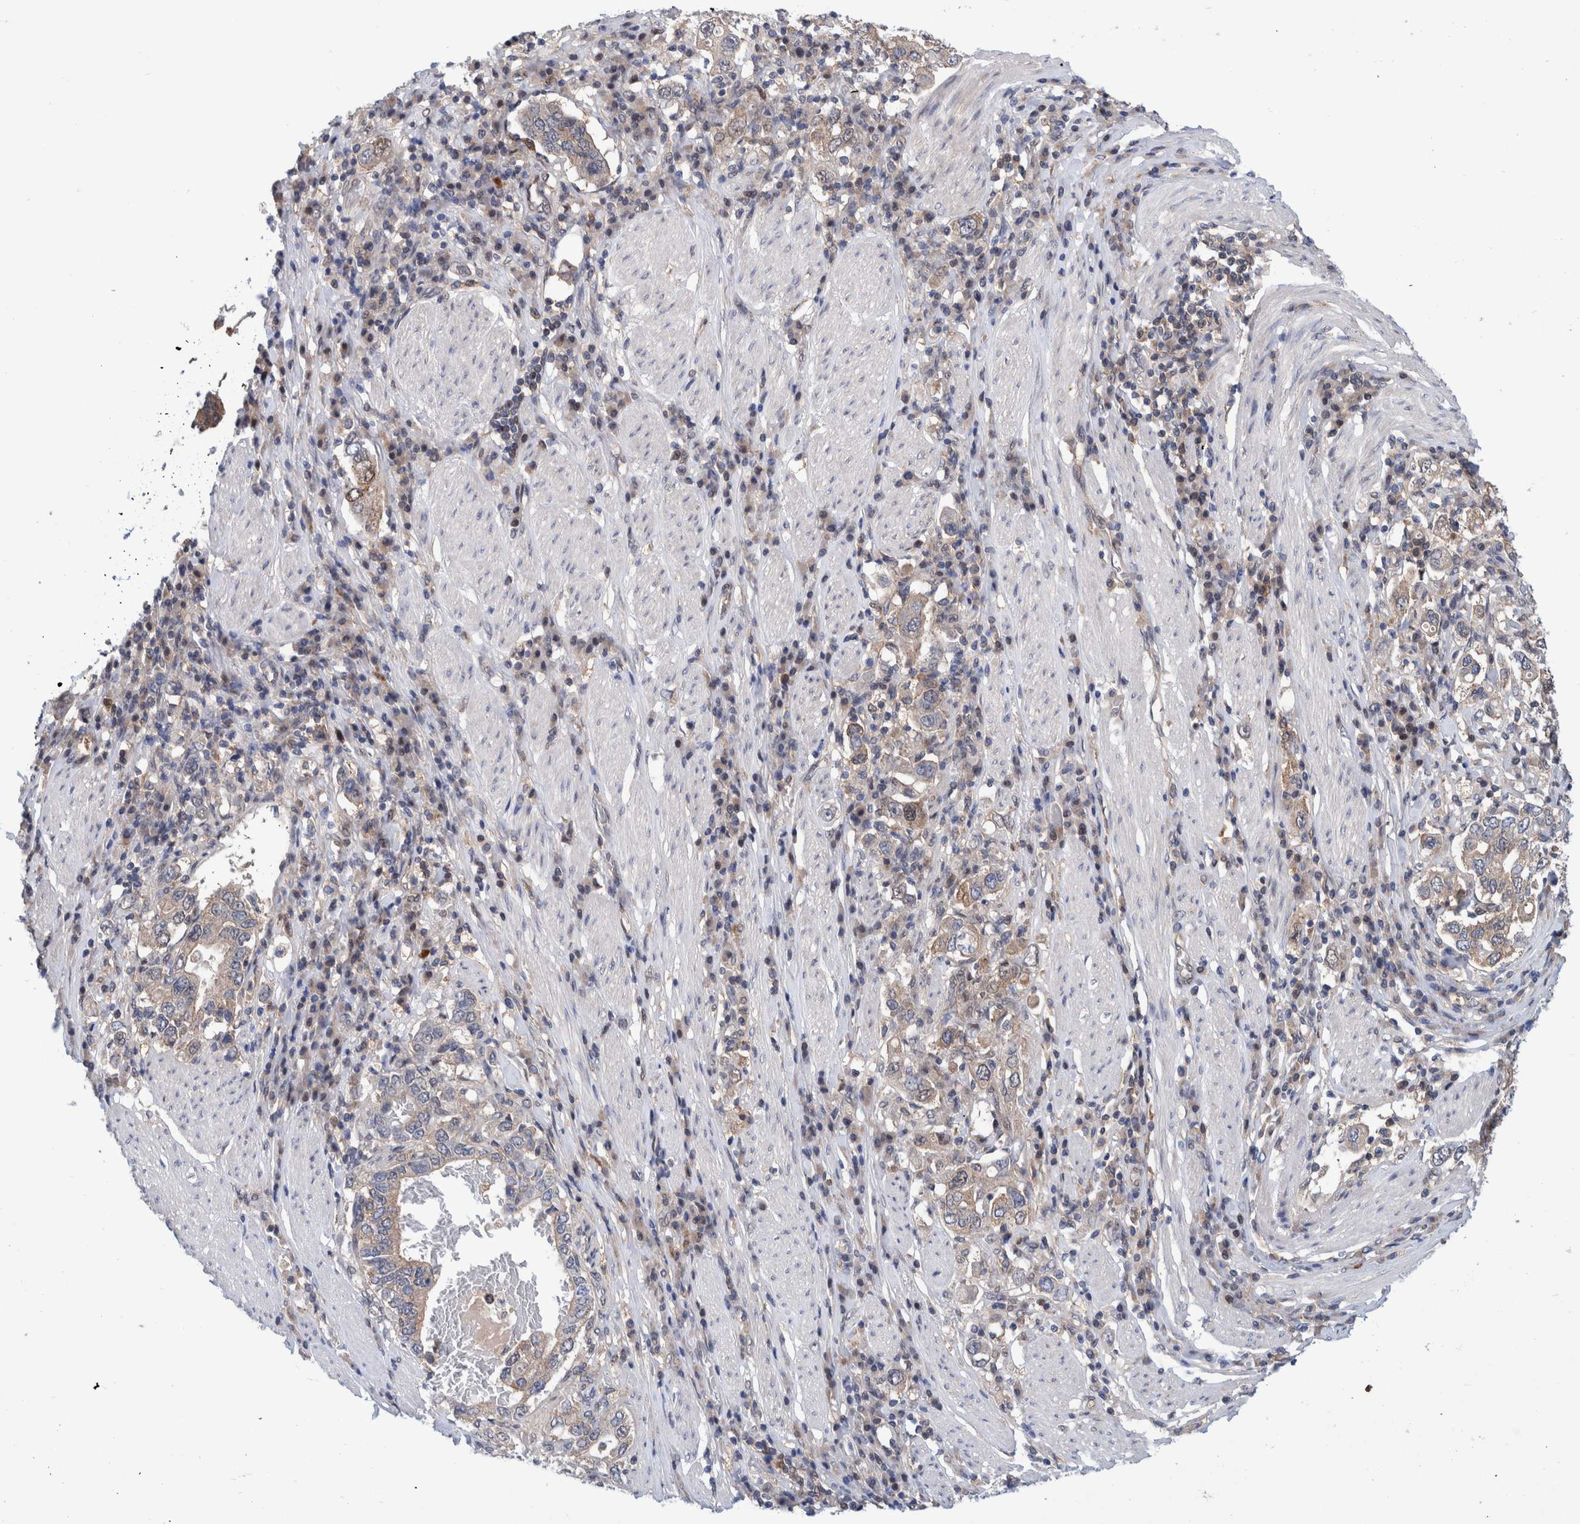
{"staining": {"intensity": "weak", "quantity": "25%-75%", "location": "cytoplasmic/membranous"}, "tissue": "stomach cancer", "cell_type": "Tumor cells", "image_type": "cancer", "snomed": [{"axis": "morphology", "description": "Adenocarcinoma, NOS"}, {"axis": "topography", "description": "Stomach, upper"}], "caption": "High-magnification brightfield microscopy of stomach adenocarcinoma stained with DAB (3,3'-diaminobenzidine) (brown) and counterstained with hematoxylin (blue). tumor cells exhibit weak cytoplasmic/membranous positivity is identified in approximately25%-75% of cells. (DAB = brown stain, brightfield microscopy at high magnification).", "gene": "PFAS", "patient": {"sex": "male", "age": 62}}